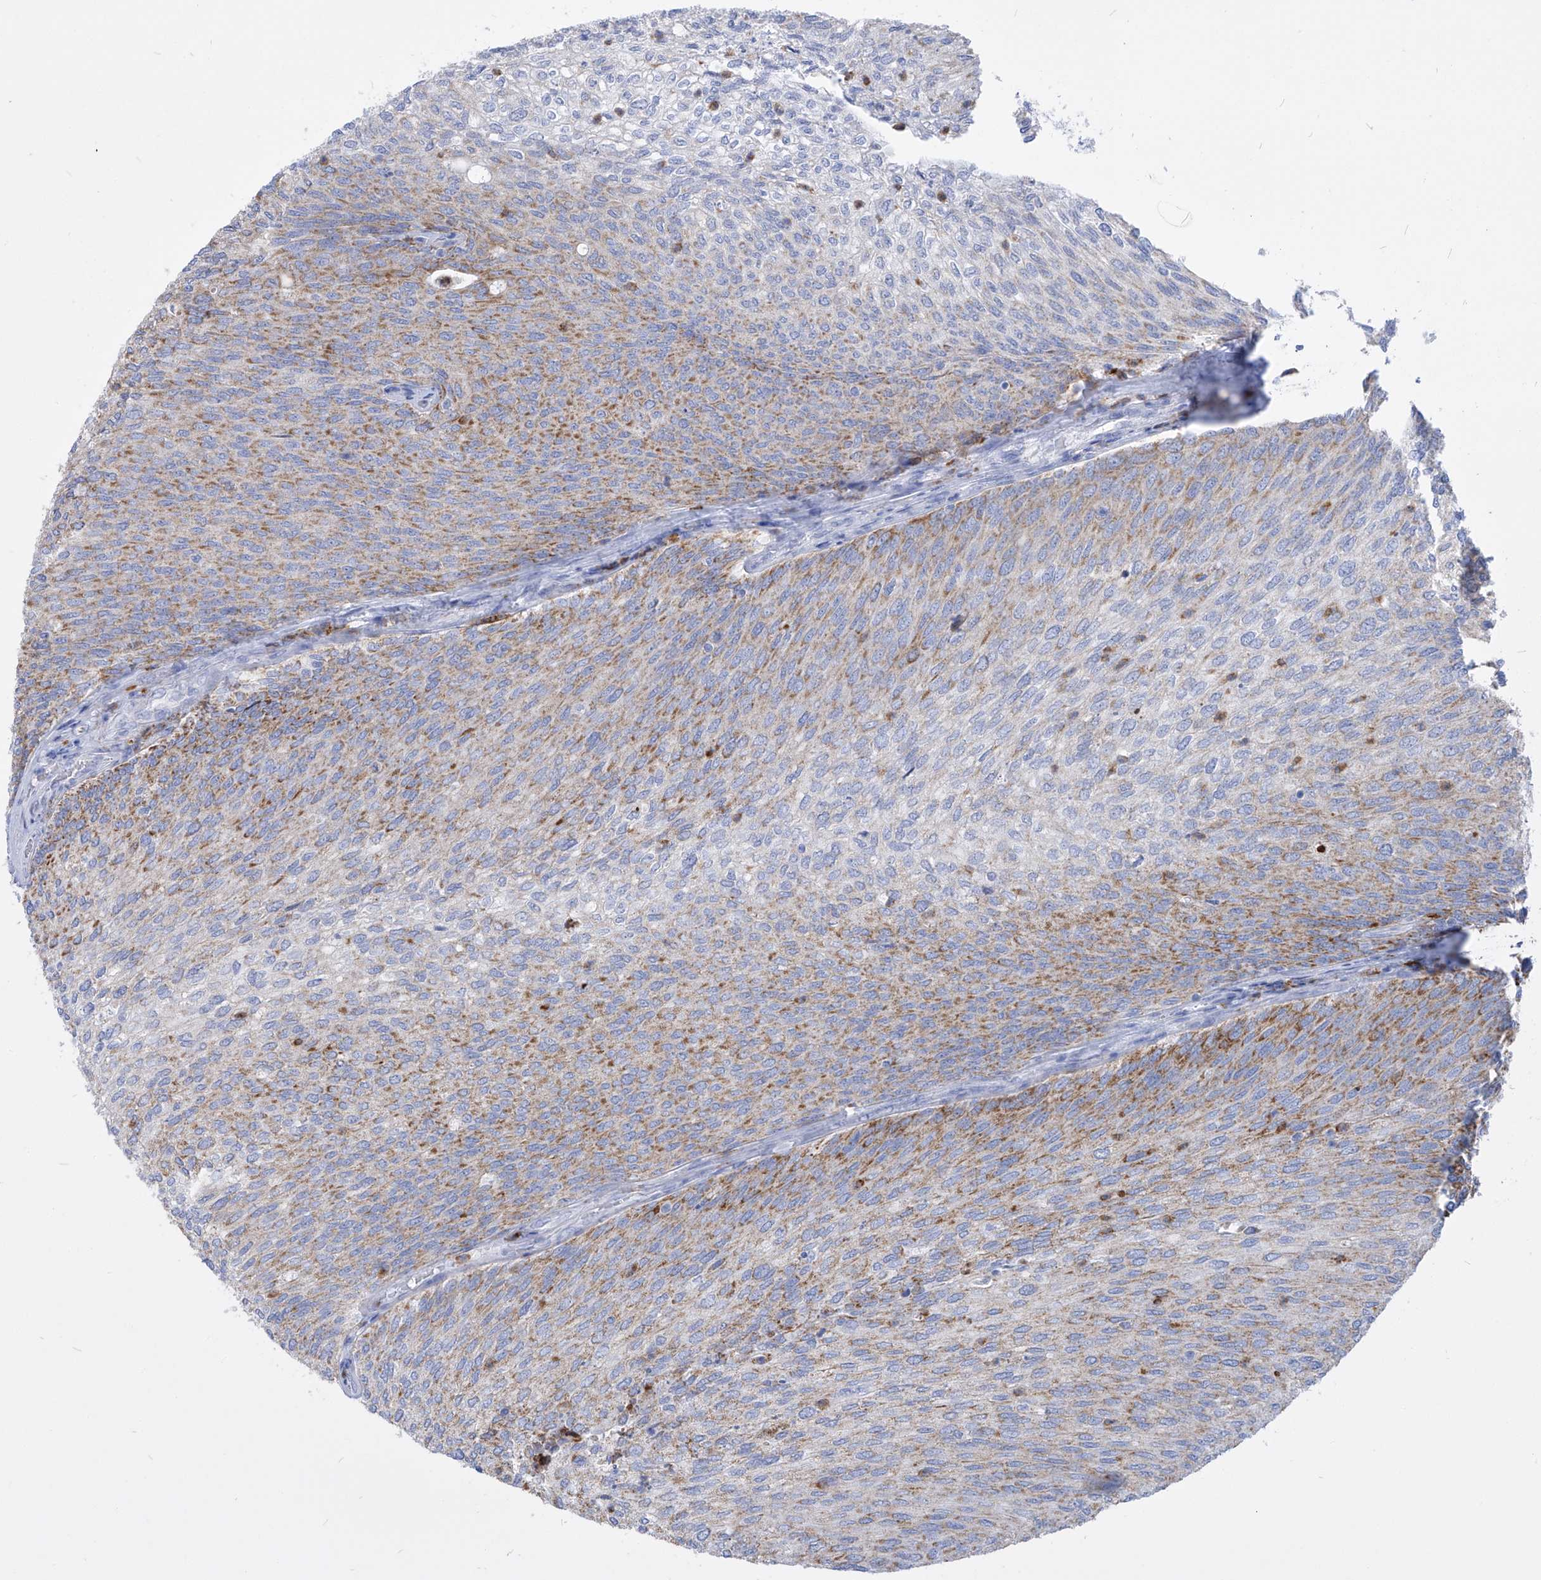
{"staining": {"intensity": "moderate", "quantity": "25%-75%", "location": "cytoplasmic/membranous"}, "tissue": "urothelial cancer", "cell_type": "Tumor cells", "image_type": "cancer", "snomed": [{"axis": "morphology", "description": "Urothelial carcinoma, Low grade"}, {"axis": "topography", "description": "Urinary bladder"}], "caption": "Immunohistochemistry of human urothelial cancer exhibits medium levels of moderate cytoplasmic/membranous positivity in about 25%-75% of tumor cells.", "gene": "COQ3", "patient": {"sex": "female", "age": 79}}